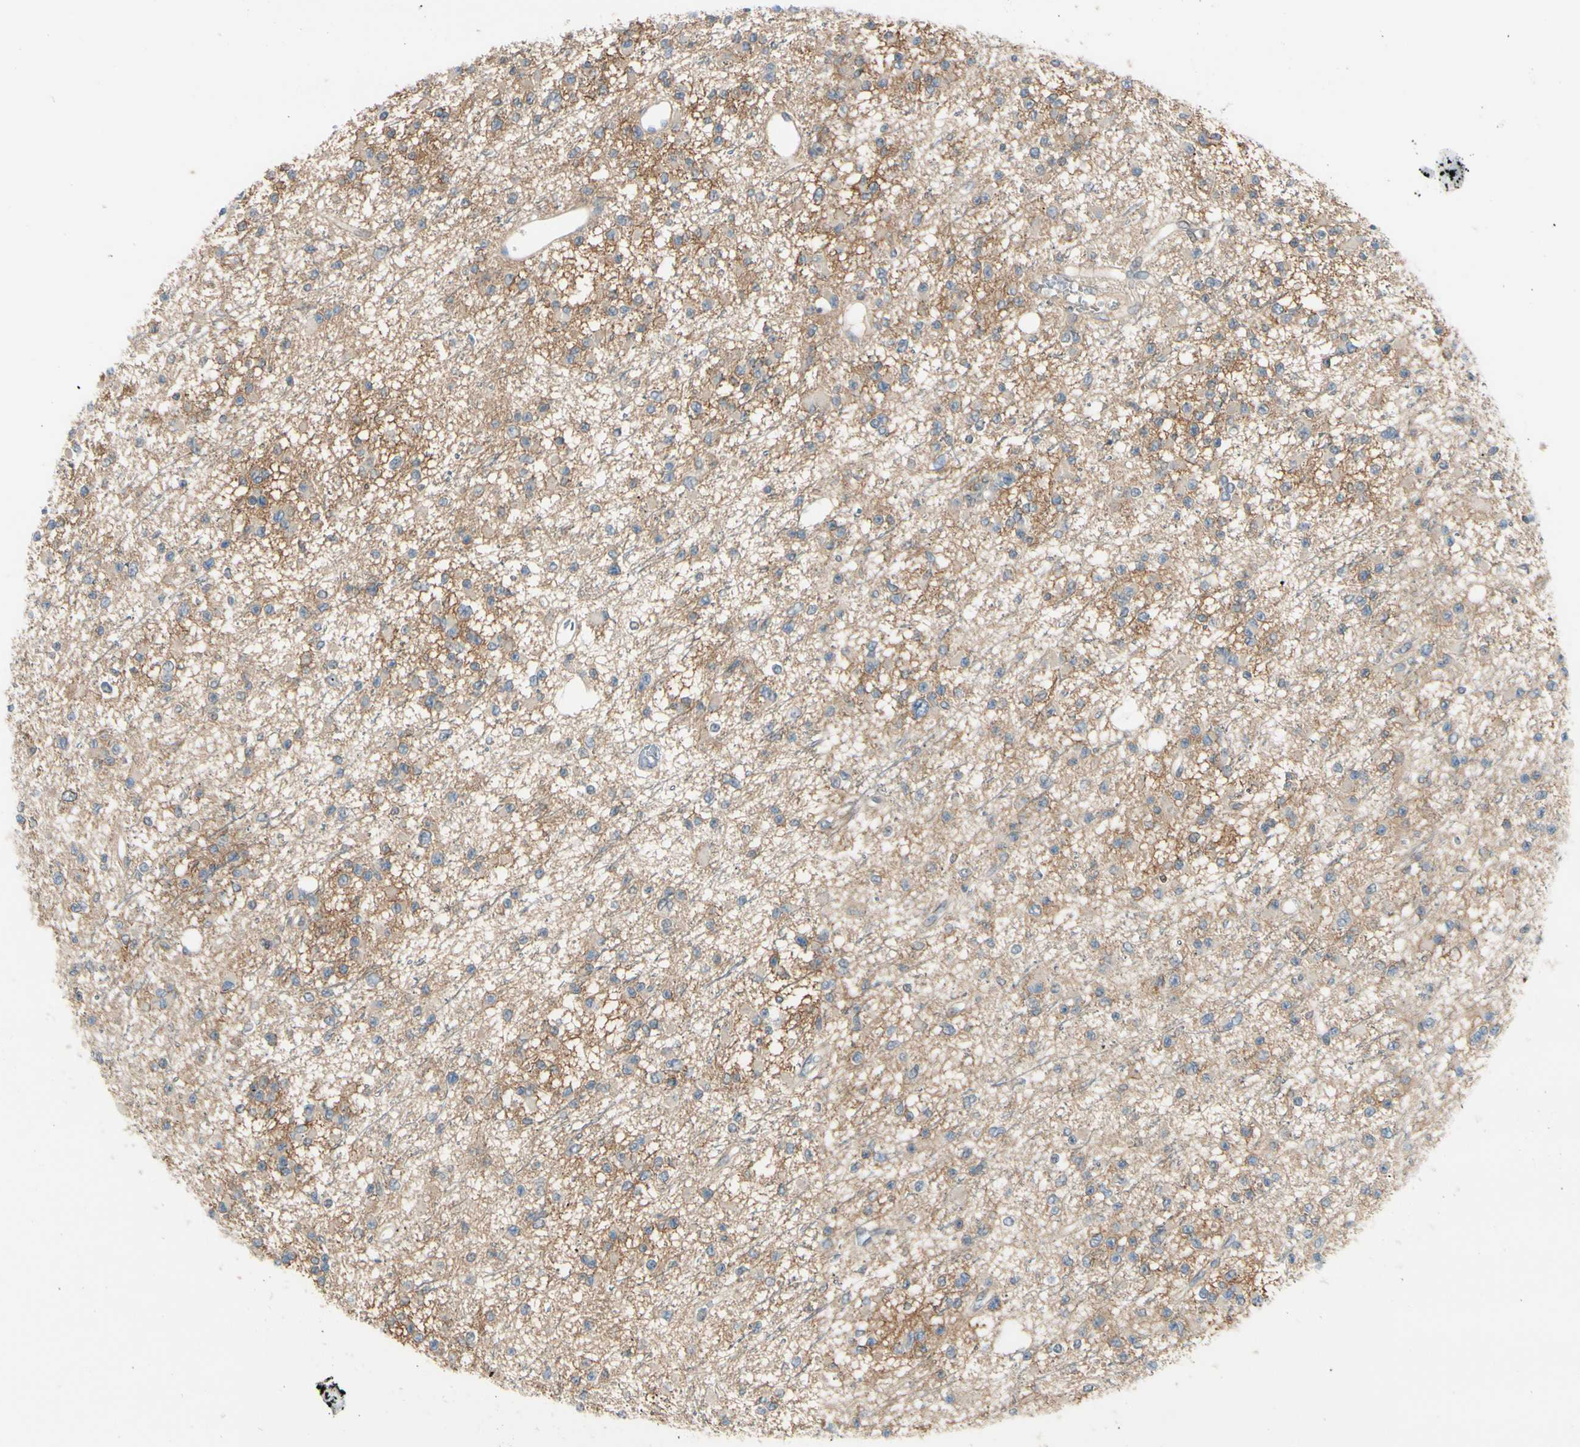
{"staining": {"intensity": "moderate", "quantity": "<25%", "location": "cytoplasmic/membranous"}, "tissue": "glioma", "cell_type": "Tumor cells", "image_type": "cancer", "snomed": [{"axis": "morphology", "description": "Glioma, malignant, Low grade"}, {"axis": "topography", "description": "Brain"}], "caption": "This photomicrograph demonstrates IHC staining of glioma, with low moderate cytoplasmic/membranous expression in about <25% of tumor cells.", "gene": "PTTG1", "patient": {"sex": "female", "age": 22}}